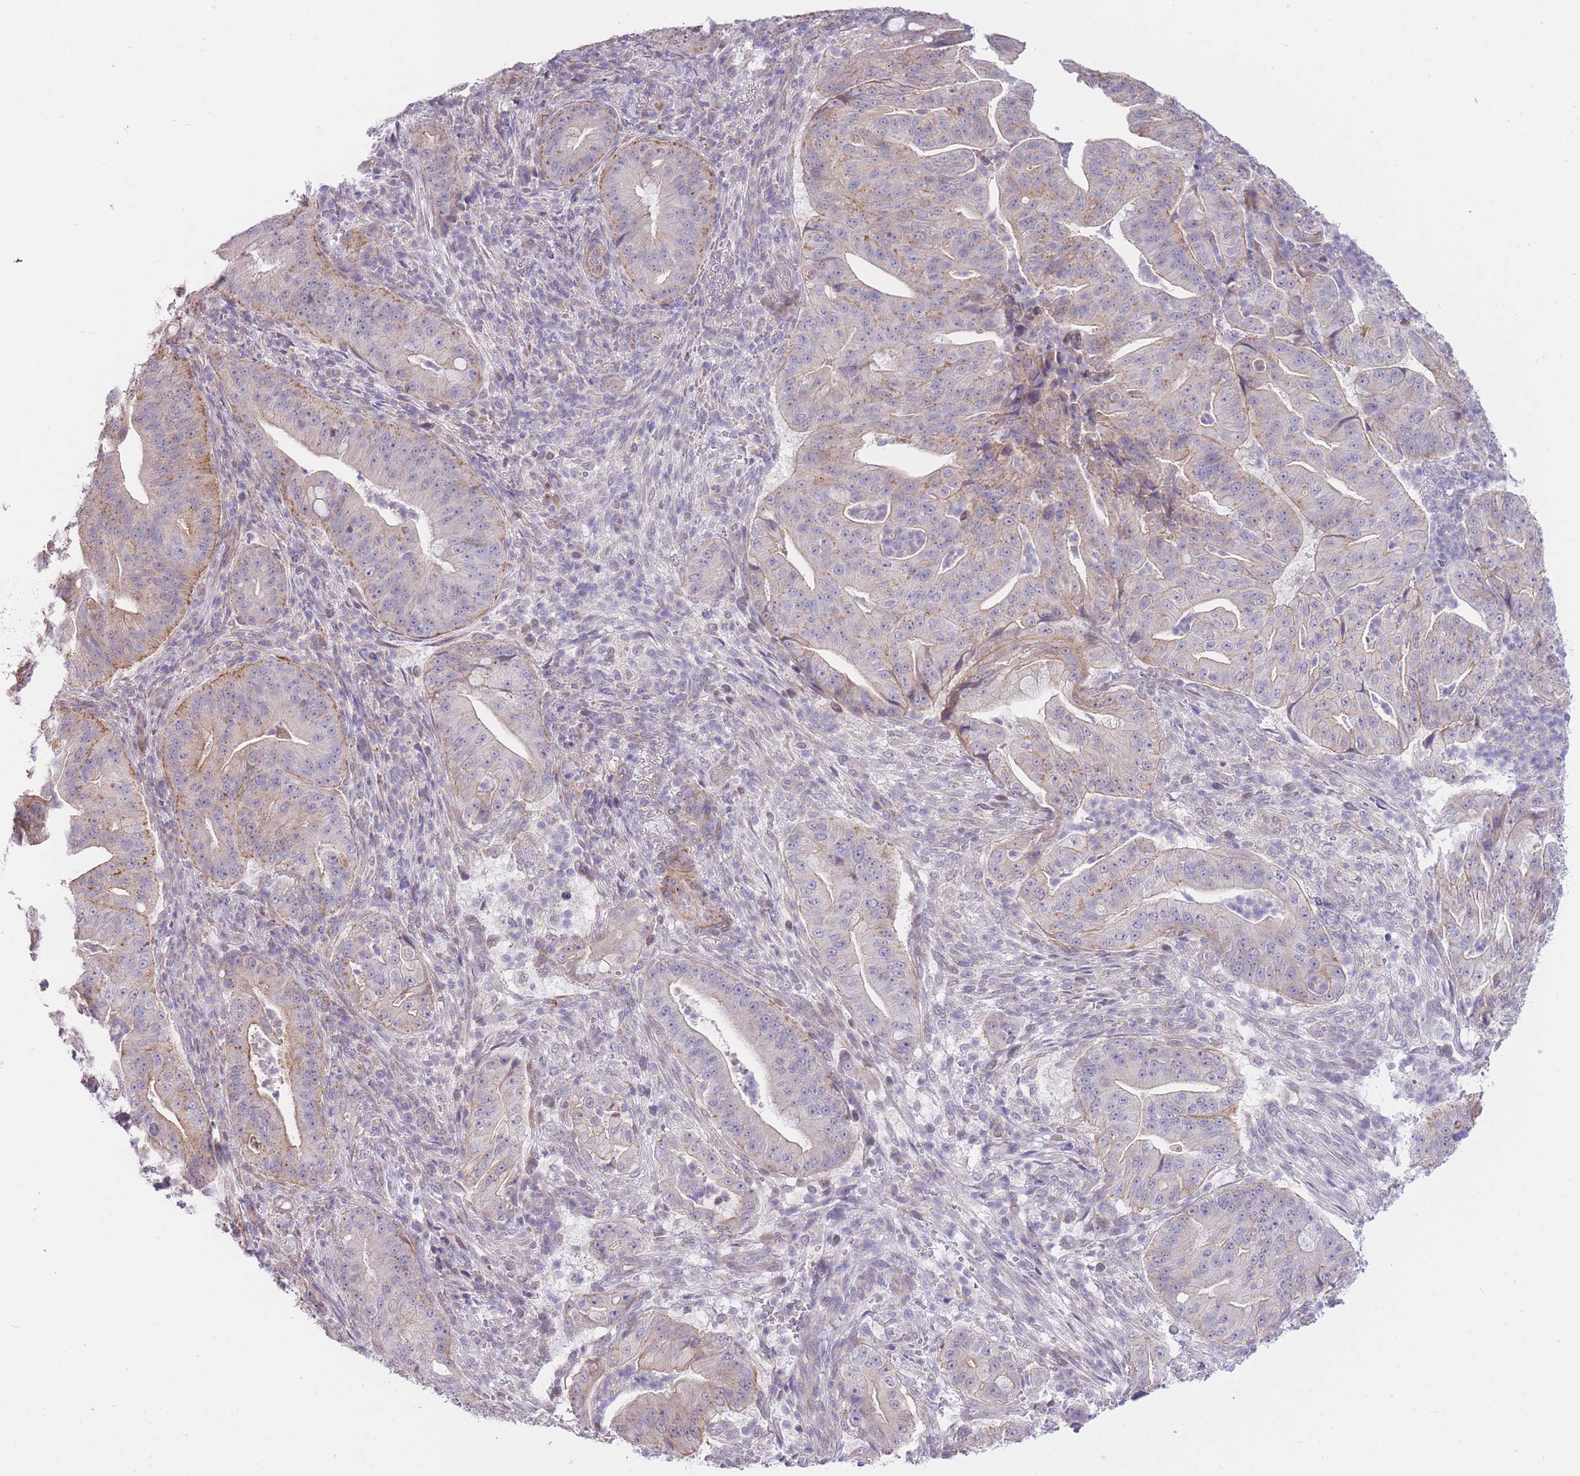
{"staining": {"intensity": "moderate", "quantity": "<25%", "location": "cytoplasmic/membranous"}, "tissue": "pancreatic cancer", "cell_type": "Tumor cells", "image_type": "cancer", "snomed": [{"axis": "morphology", "description": "Adenocarcinoma, NOS"}, {"axis": "topography", "description": "Pancreas"}], "caption": "Protein analysis of pancreatic adenocarcinoma tissue demonstrates moderate cytoplasmic/membranous staining in approximately <25% of tumor cells.", "gene": "CTBP1", "patient": {"sex": "male", "age": 71}}